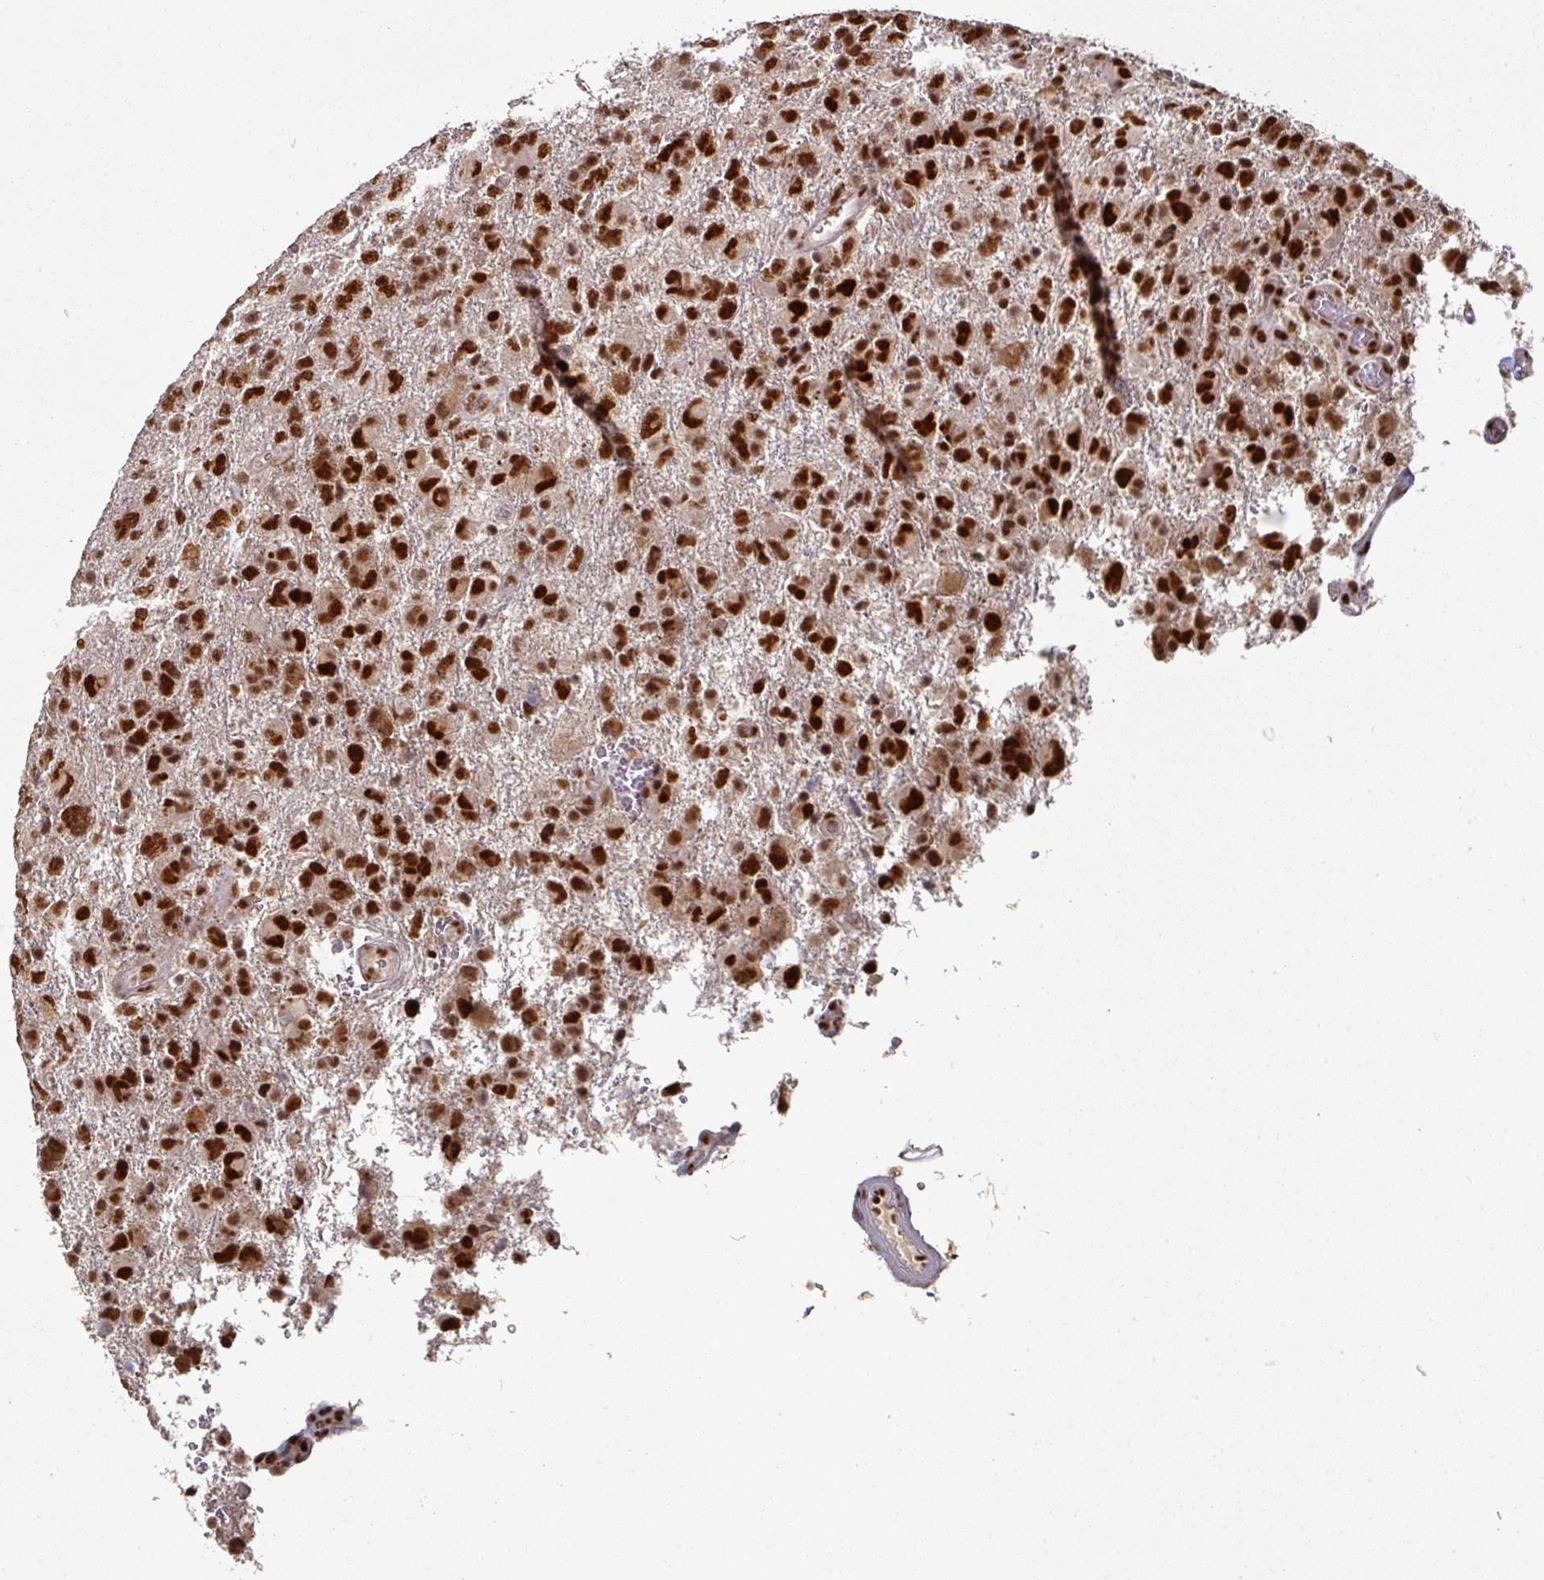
{"staining": {"intensity": "strong", "quantity": ">75%", "location": "nuclear"}, "tissue": "glioma", "cell_type": "Tumor cells", "image_type": "cancer", "snomed": [{"axis": "morphology", "description": "Glioma, malignant, High grade"}, {"axis": "topography", "description": "Brain"}], "caption": "DAB (3,3'-diaminobenzidine) immunohistochemical staining of malignant high-grade glioma reveals strong nuclear protein positivity in about >75% of tumor cells.", "gene": "MEPCE", "patient": {"sex": "male", "age": 61}}